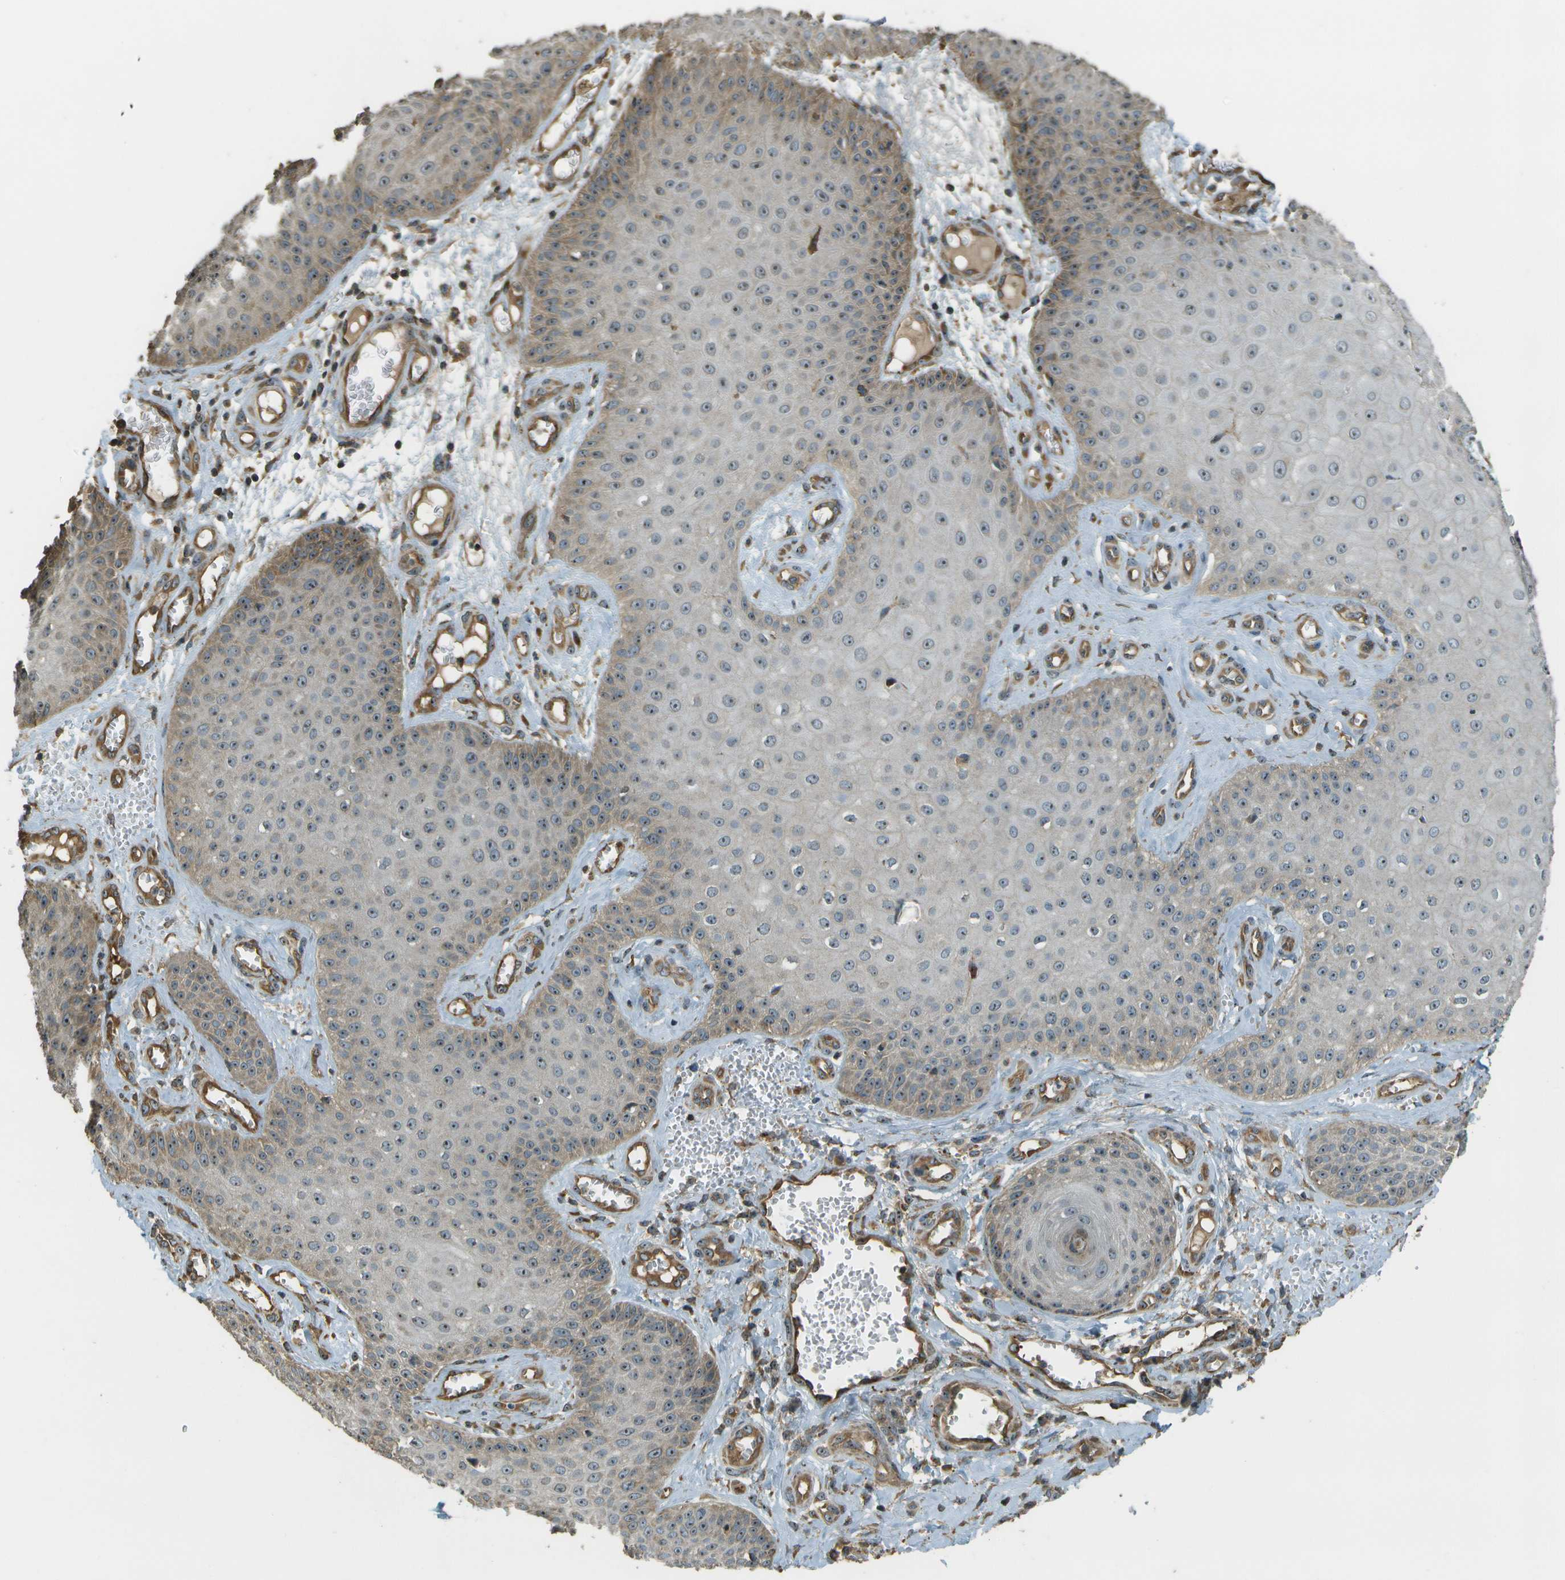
{"staining": {"intensity": "moderate", "quantity": ">75%", "location": "cytoplasmic/membranous,nuclear"}, "tissue": "skin cancer", "cell_type": "Tumor cells", "image_type": "cancer", "snomed": [{"axis": "morphology", "description": "Squamous cell carcinoma, NOS"}, {"axis": "topography", "description": "Skin"}], "caption": "Immunohistochemical staining of human skin squamous cell carcinoma demonstrates moderate cytoplasmic/membranous and nuclear protein positivity in approximately >75% of tumor cells.", "gene": "LRP12", "patient": {"sex": "male", "age": 74}}